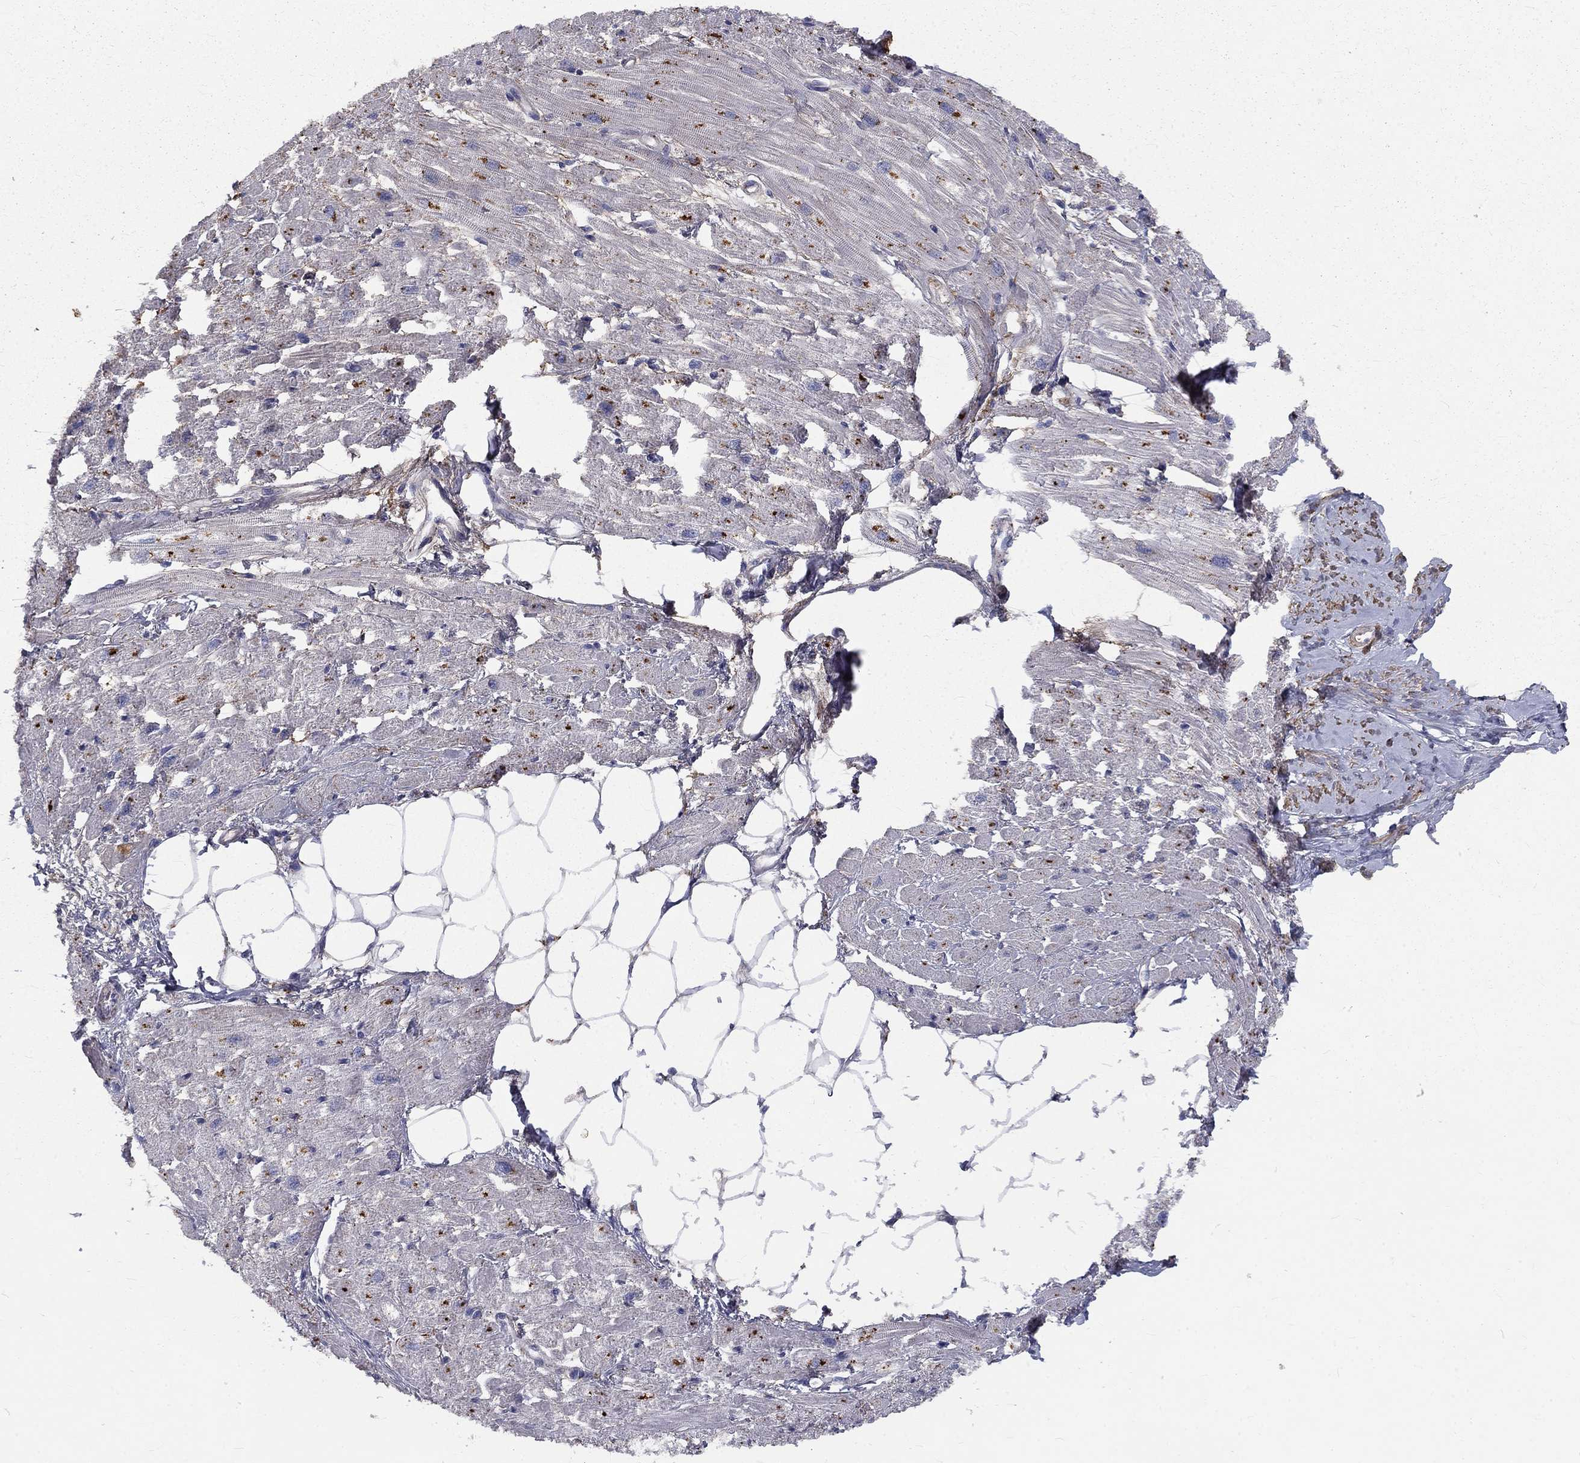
{"staining": {"intensity": "strong", "quantity": "25%-75%", "location": "cytoplasmic/membranous"}, "tissue": "heart muscle", "cell_type": "Cardiomyocytes", "image_type": "normal", "snomed": [{"axis": "morphology", "description": "Normal tissue, NOS"}, {"axis": "topography", "description": "Heart"}], "caption": "Strong cytoplasmic/membranous positivity for a protein is identified in about 25%-75% of cardiomyocytes of benign heart muscle using immunohistochemistry (IHC).", "gene": "EPDR1", "patient": {"sex": "male", "age": 57}}